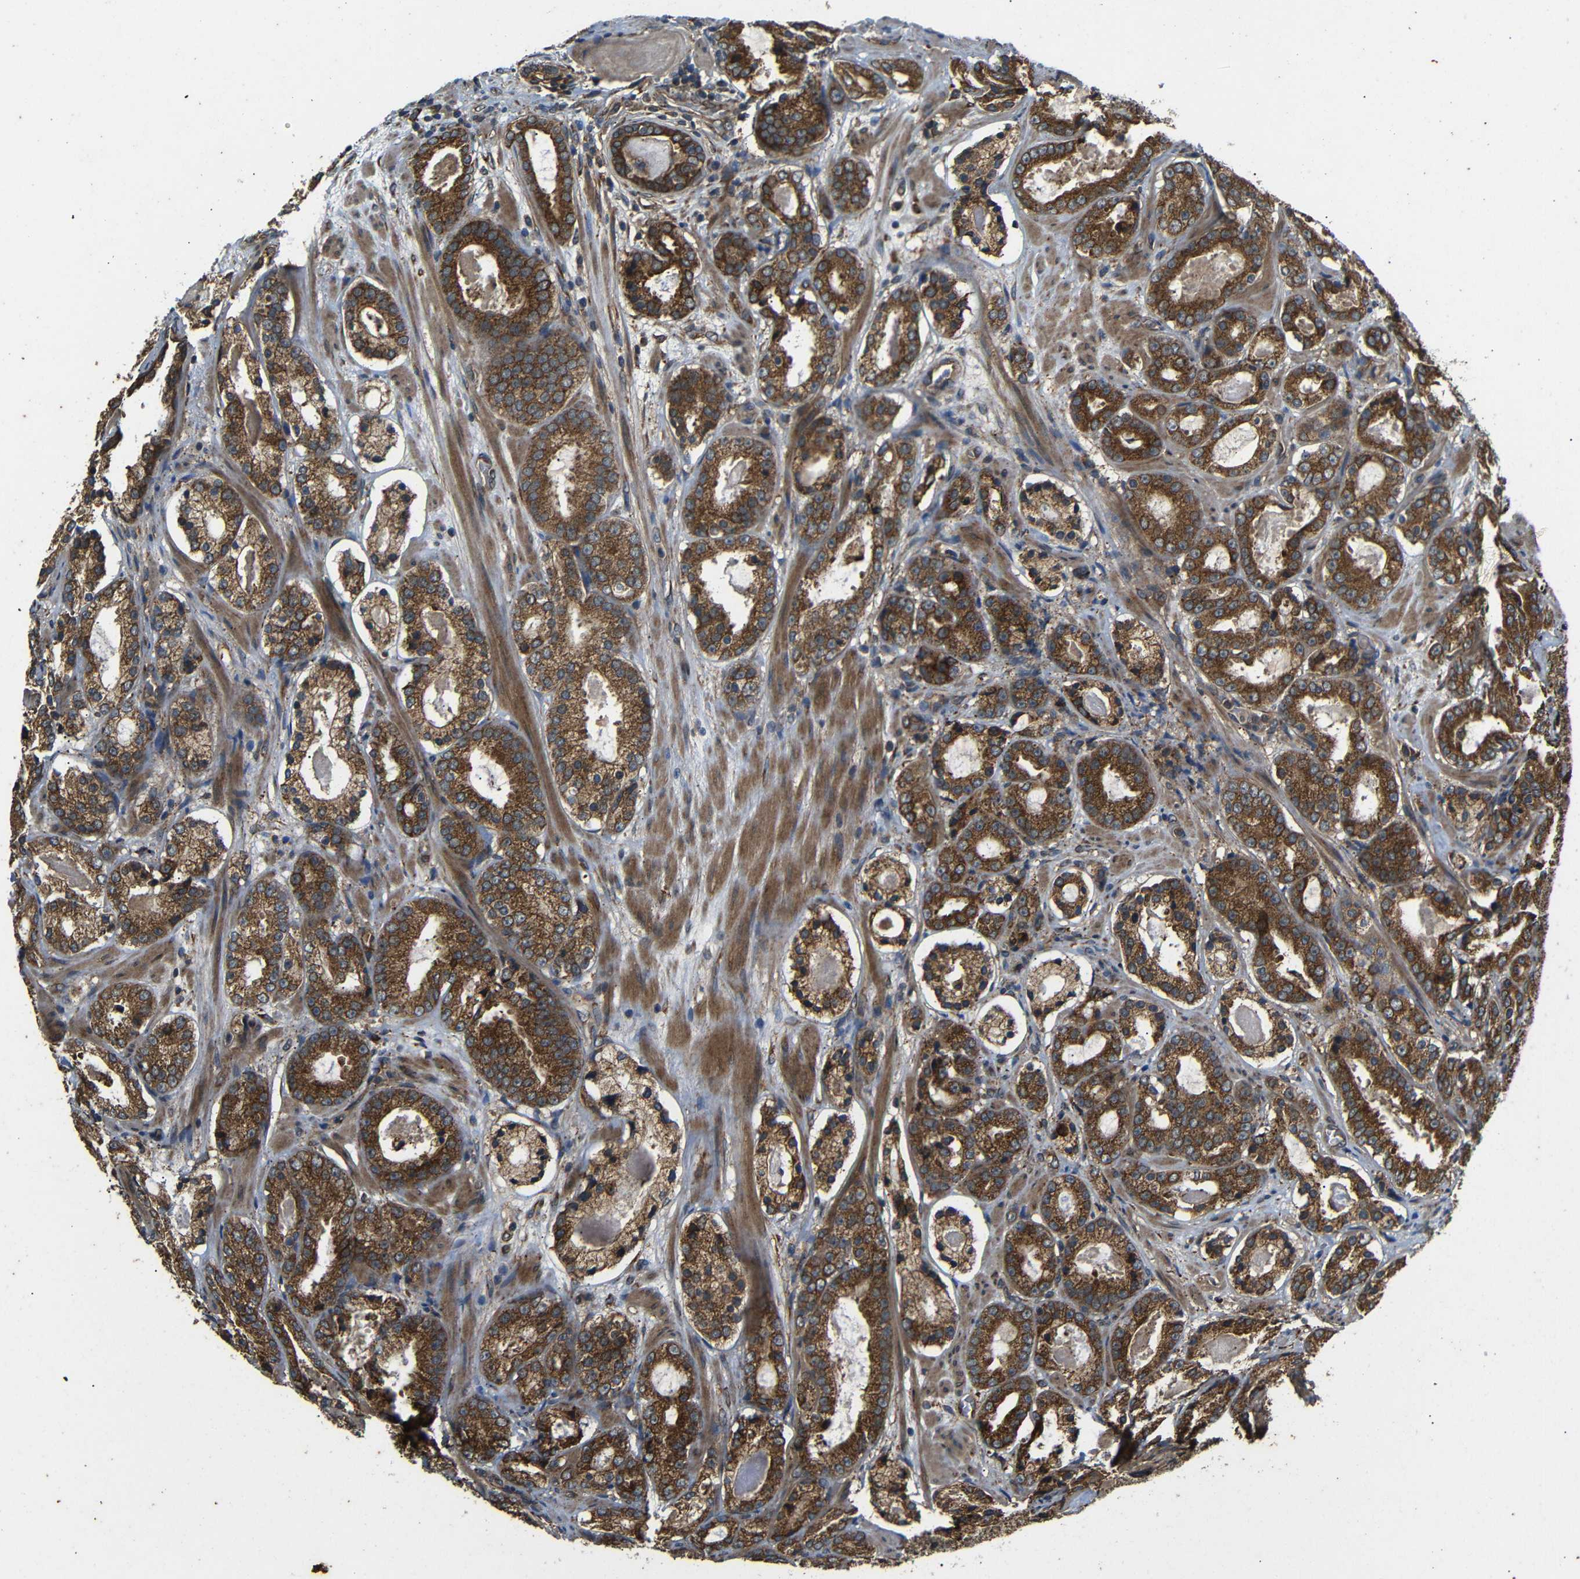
{"staining": {"intensity": "strong", "quantity": ">75%", "location": "cytoplasmic/membranous"}, "tissue": "prostate cancer", "cell_type": "Tumor cells", "image_type": "cancer", "snomed": [{"axis": "morphology", "description": "Adenocarcinoma, Low grade"}, {"axis": "topography", "description": "Prostate"}], "caption": "This image reveals adenocarcinoma (low-grade) (prostate) stained with immunohistochemistry (IHC) to label a protein in brown. The cytoplasmic/membranous of tumor cells show strong positivity for the protein. Nuclei are counter-stained blue.", "gene": "TRPC1", "patient": {"sex": "male", "age": 69}}